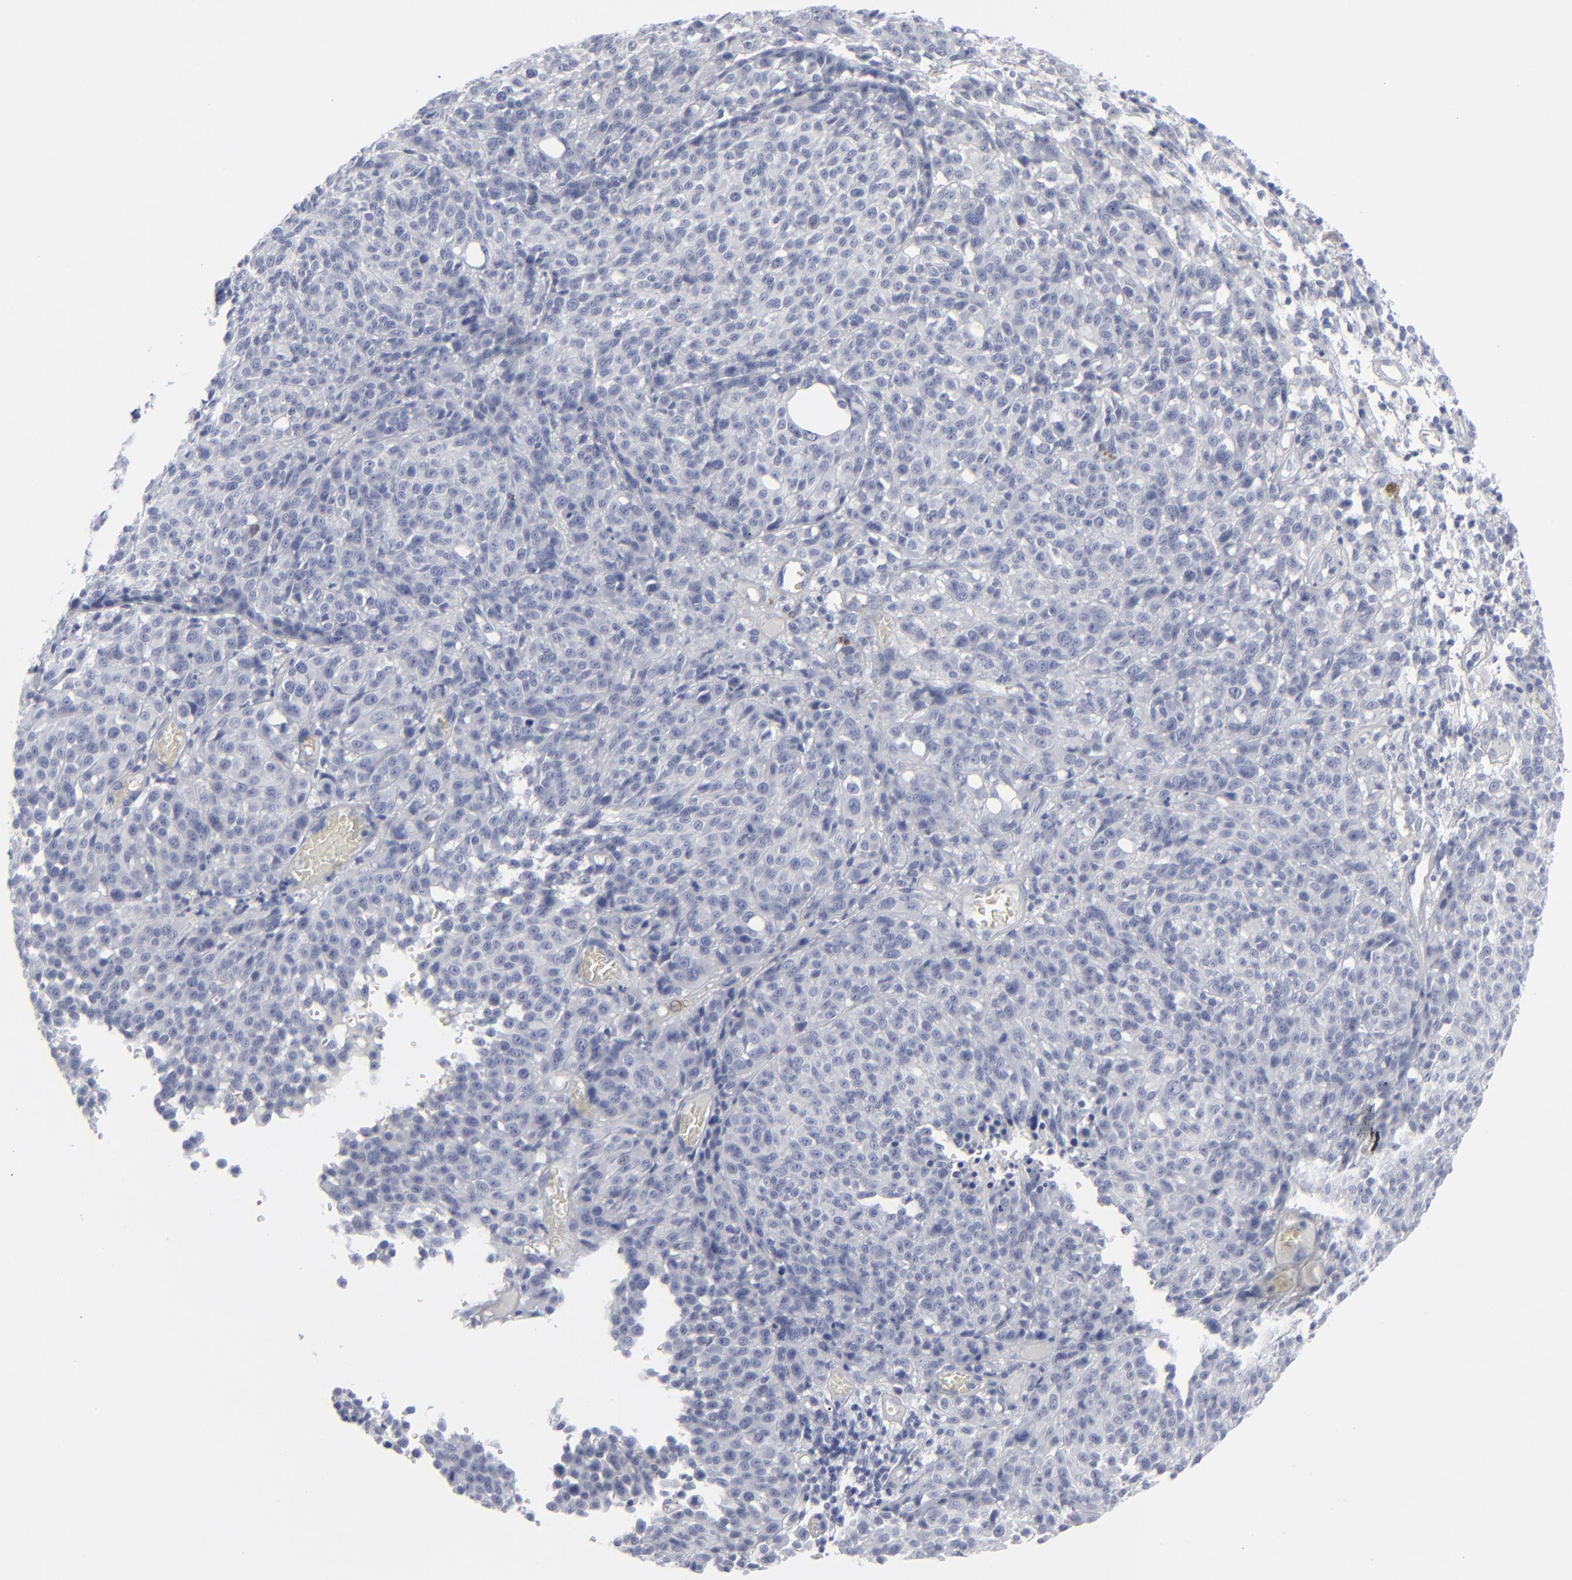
{"staining": {"intensity": "negative", "quantity": "none", "location": "none"}, "tissue": "melanoma", "cell_type": "Tumor cells", "image_type": "cancer", "snomed": [{"axis": "morphology", "description": "Malignant melanoma, NOS"}, {"axis": "topography", "description": "Skin"}], "caption": "An immunohistochemistry (IHC) photomicrograph of melanoma is shown. There is no staining in tumor cells of melanoma.", "gene": "MSLN", "patient": {"sex": "female", "age": 49}}